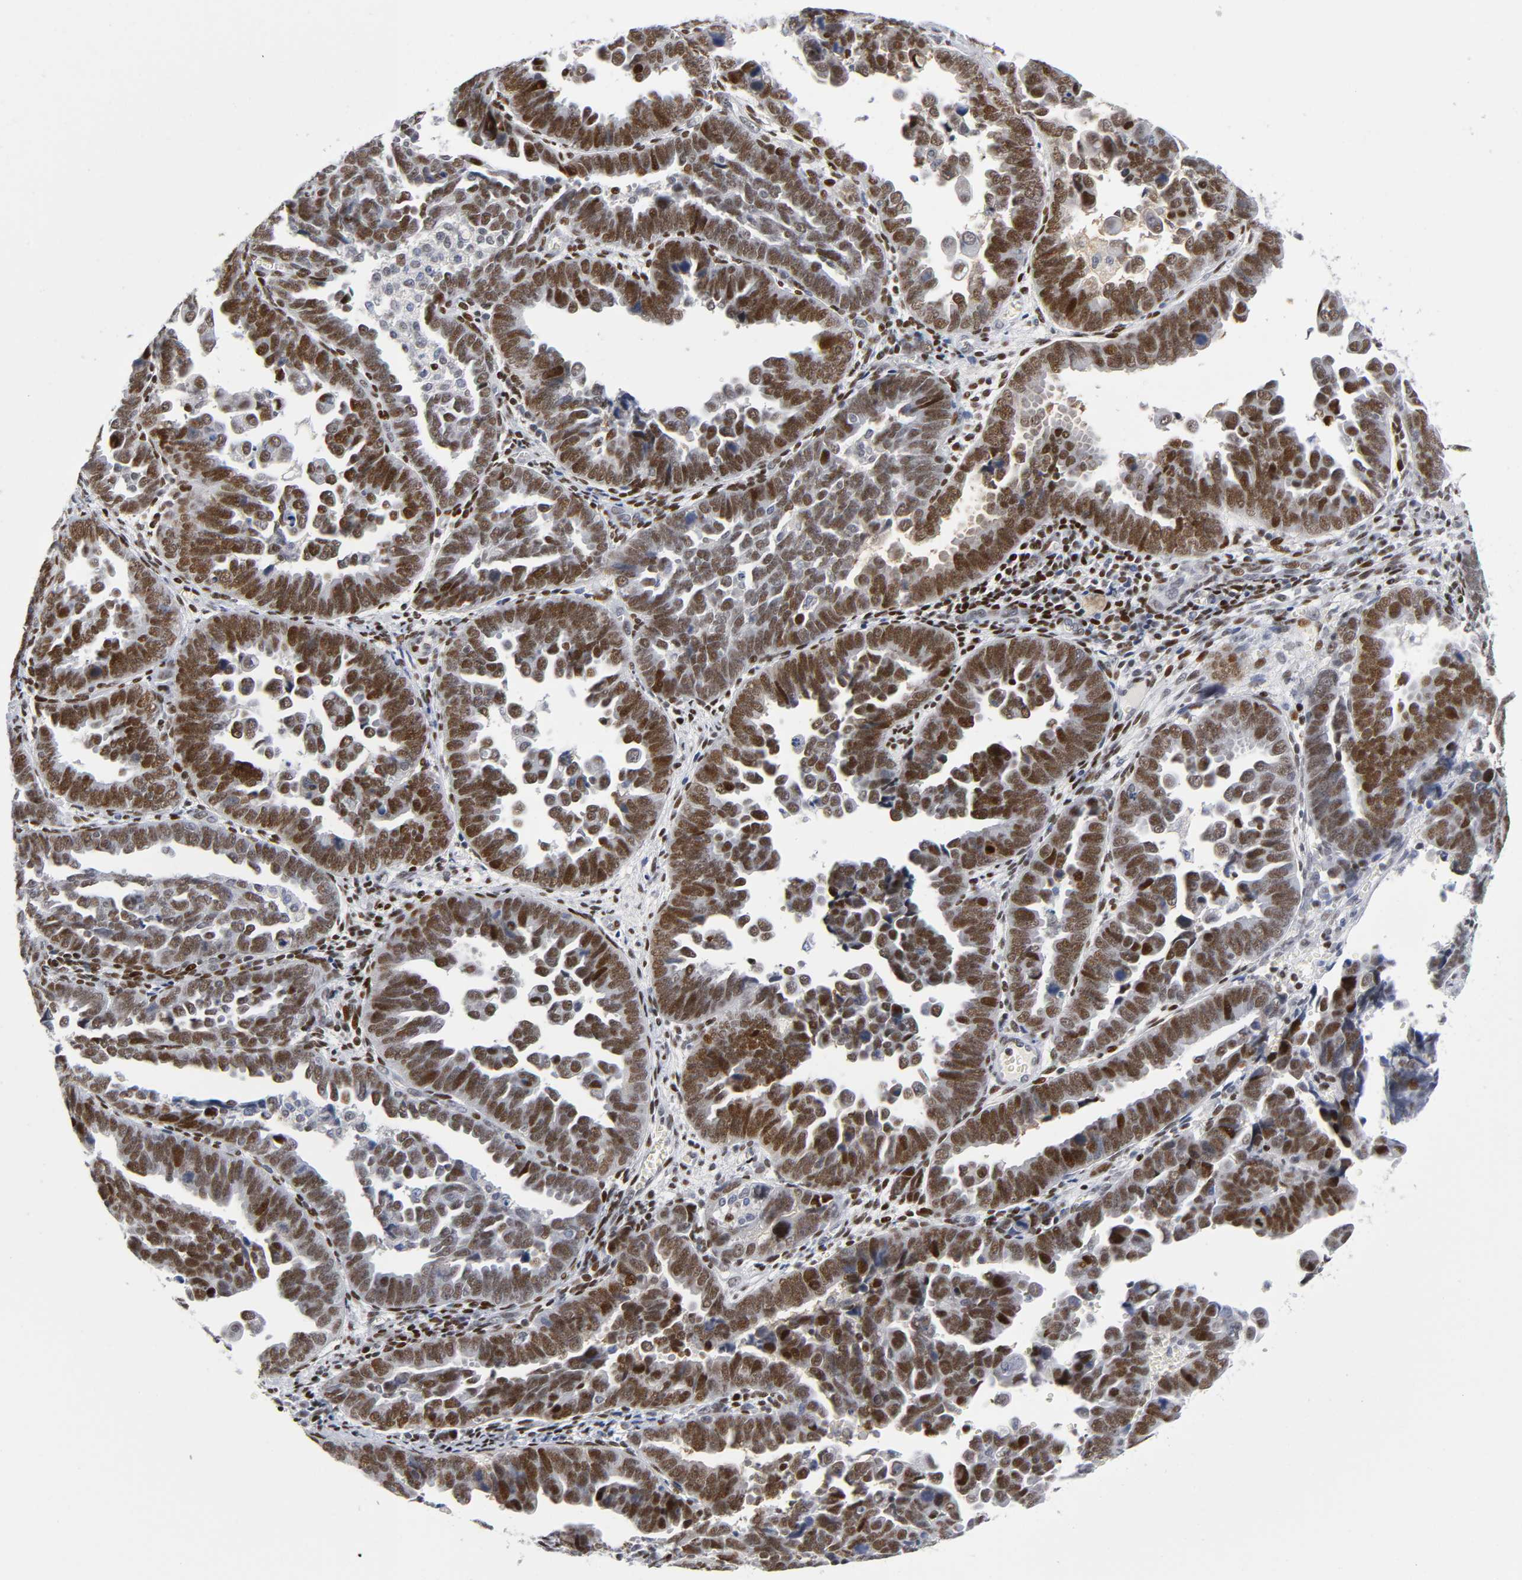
{"staining": {"intensity": "strong", "quantity": ">75%", "location": "nuclear"}, "tissue": "endometrial cancer", "cell_type": "Tumor cells", "image_type": "cancer", "snomed": [{"axis": "morphology", "description": "Adenocarcinoma, NOS"}, {"axis": "topography", "description": "Endometrium"}], "caption": "Protein staining demonstrates strong nuclear positivity in approximately >75% of tumor cells in endometrial cancer (adenocarcinoma).", "gene": "SP3", "patient": {"sex": "female", "age": 75}}